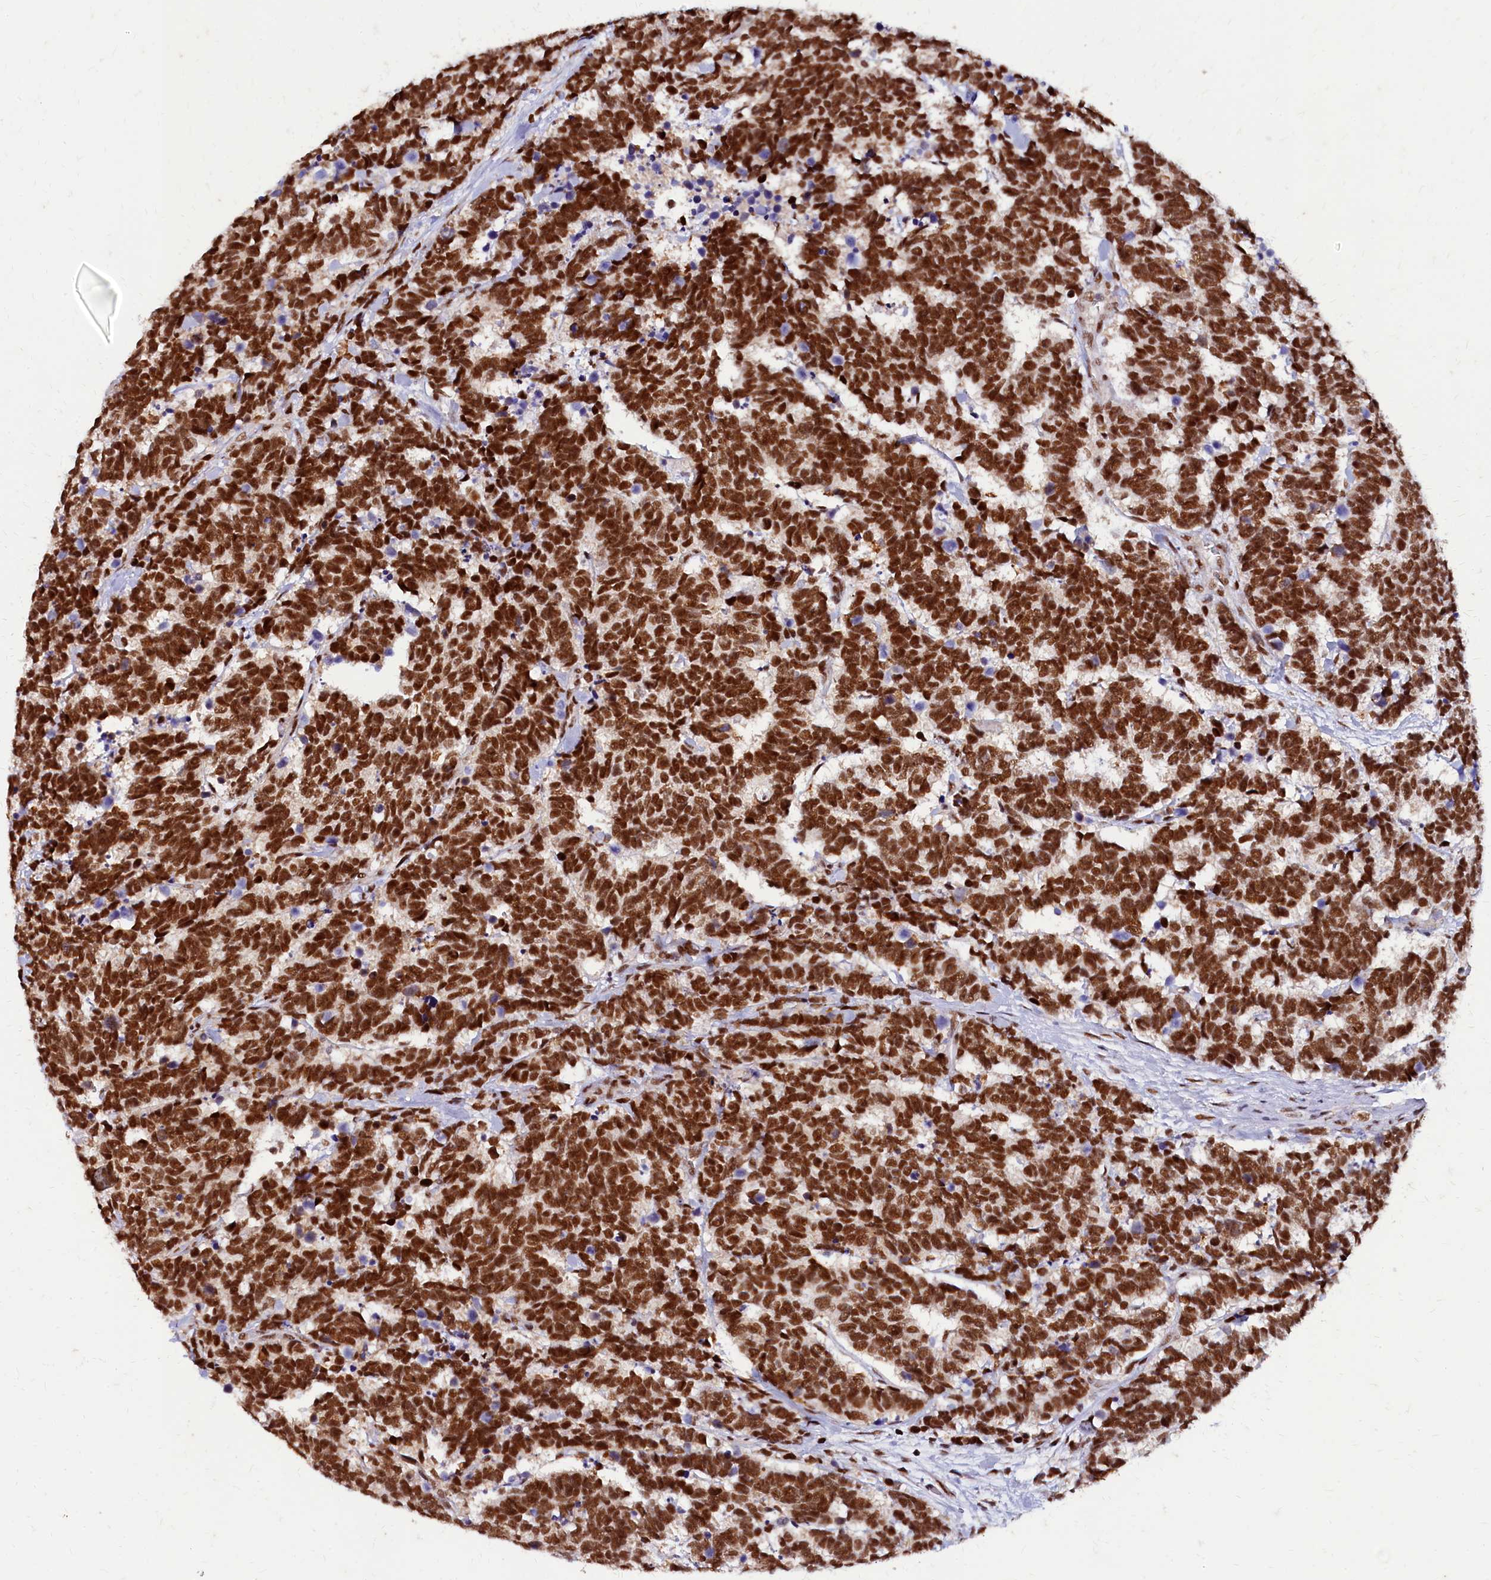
{"staining": {"intensity": "strong", "quantity": ">75%", "location": "nuclear"}, "tissue": "carcinoid", "cell_type": "Tumor cells", "image_type": "cancer", "snomed": [{"axis": "morphology", "description": "Carcinoma, NOS"}, {"axis": "morphology", "description": "Carcinoid, malignant, NOS"}, {"axis": "topography", "description": "Urinary bladder"}], "caption": "Strong nuclear expression for a protein is present in approximately >75% of tumor cells of carcinoid using immunohistochemistry (IHC).", "gene": "CPSF7", "patient": {"sex": "male", "age": 57}}